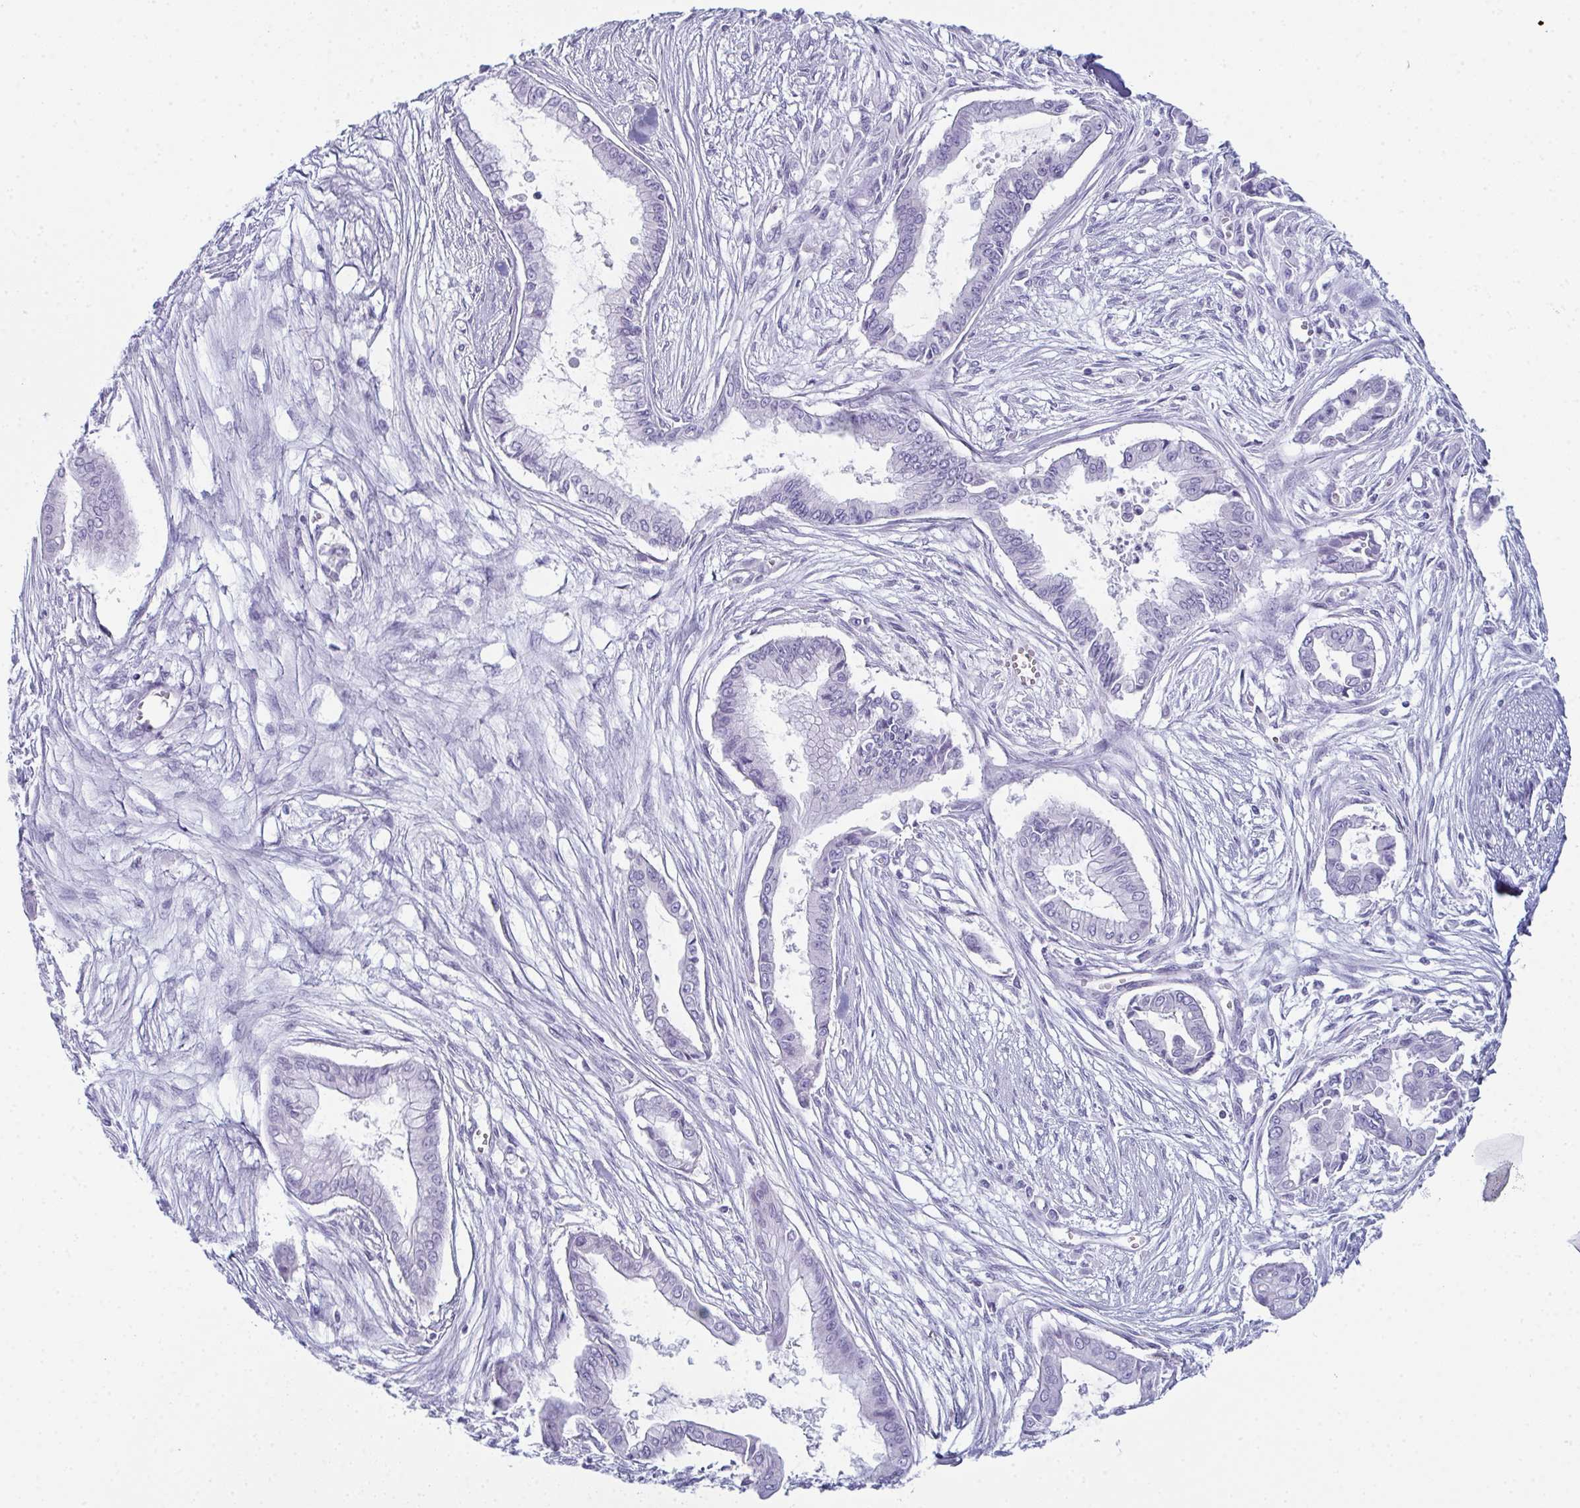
{"staining": {"intensity": "negative", "quantity": "none", "location": "none"}, "tissue": "pancreatic cancer", "cell_type": "Tumor cells", "image_type": "cancer", "snomed": [{"axis": "morphology", "description": "Adenocarcinoma, NOS"}, {"axis": "topography", "description": "Pancreas"}], "caption": "Pancreatic cancer (adenocarcinoma) was stained to show a protein in brown. There is no significant staining in tumor cells.", "gene": "ENKUR", "patient": {"sex": "female", "age": 68}}